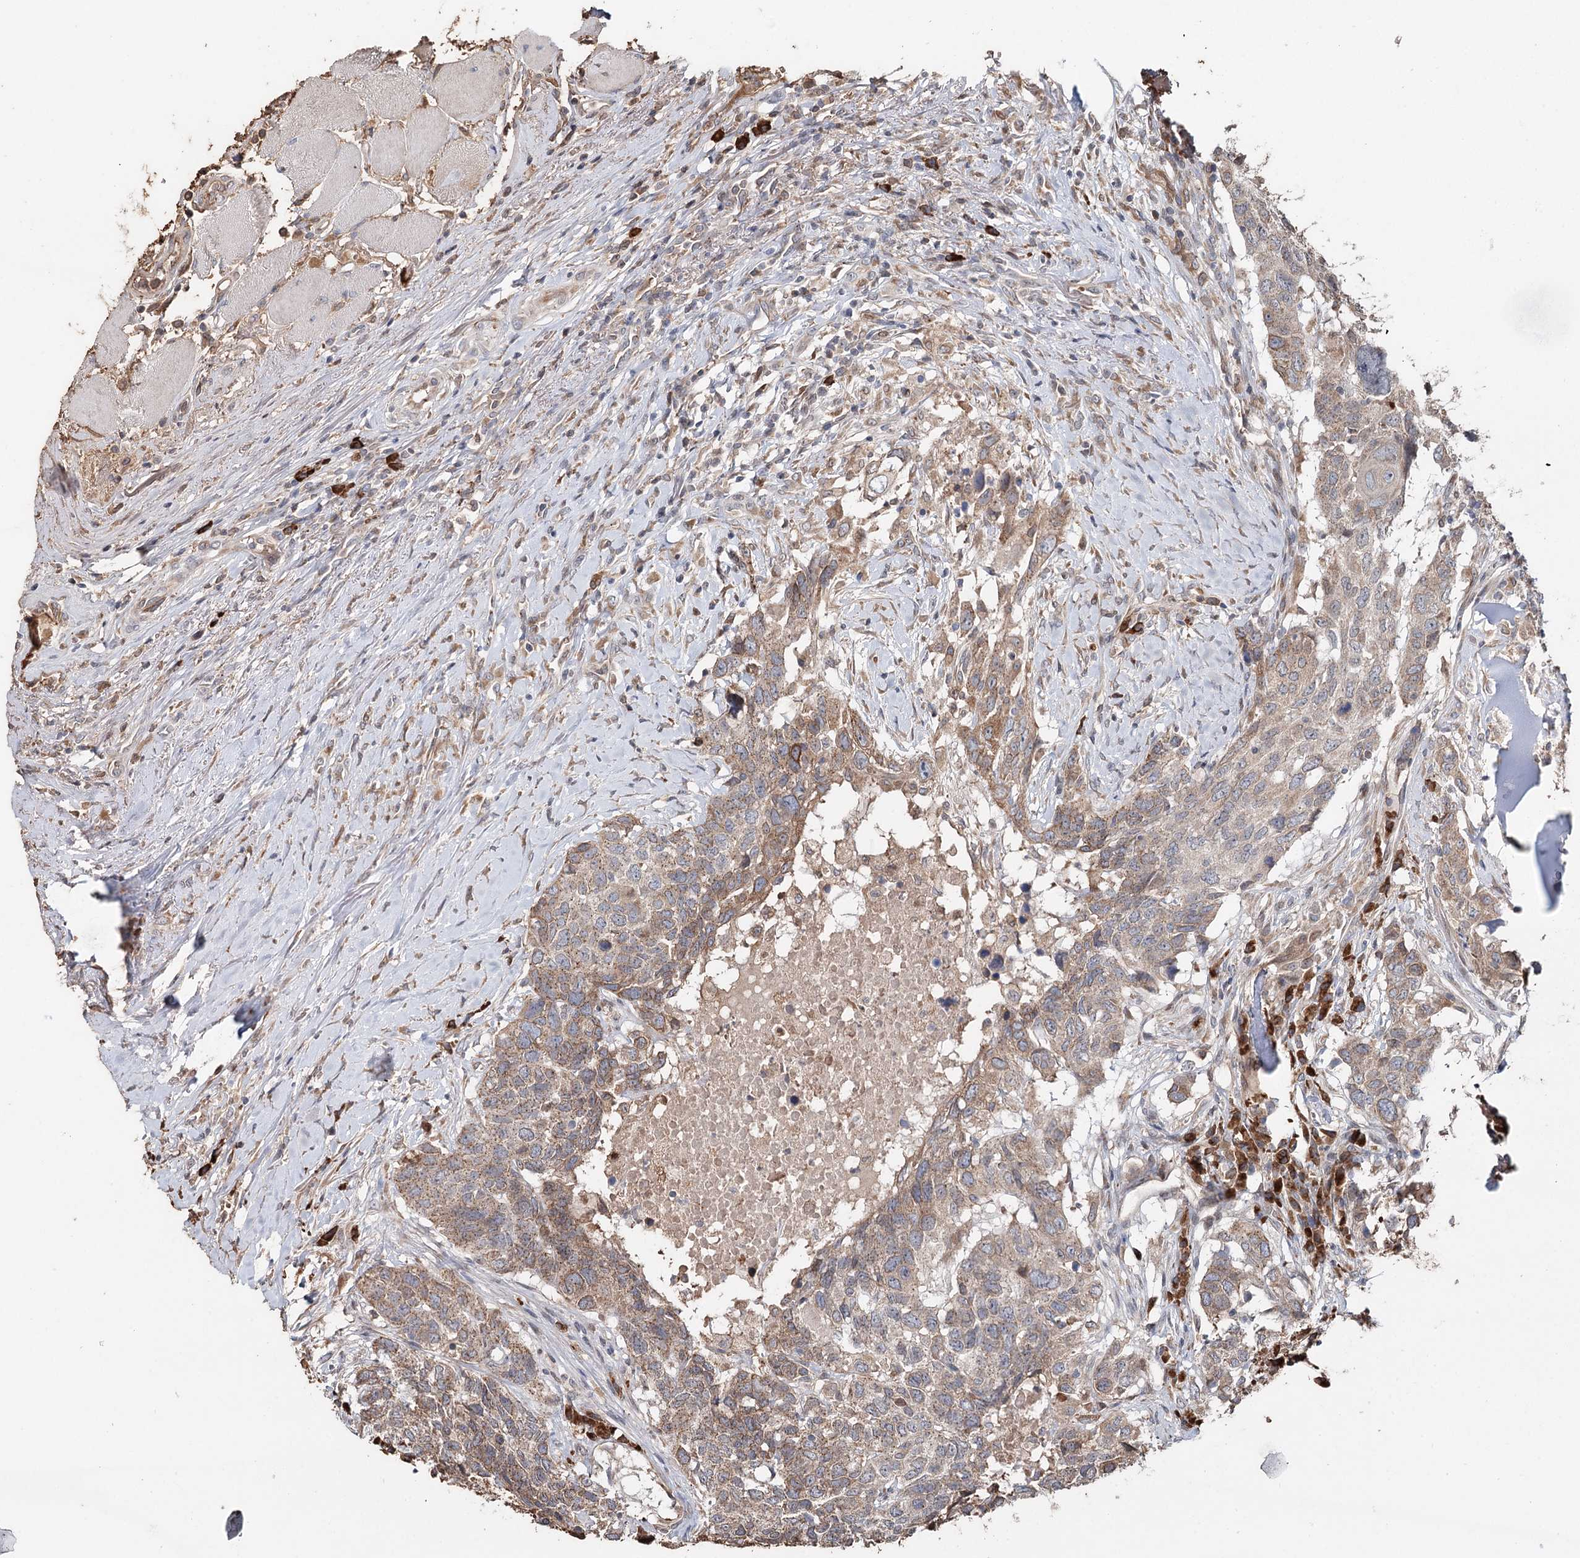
{"staining": {"intensity": "moderate", "quantity": ">75%", "location": "cytoplasmic/membranous"}, "tissue": "head and neck cancer", "cell_type": "Tumor cells", "image_type": "cancer", "snomed": [{"axis": "morphology", "description": "Squamous cell carcinoma, NOS"}, {"axis": "topography", "description": "Head-Neck"}], "caption": "DAB (3,3'-diaminobenzidine) immunohistochemical staining of human head and neck cancer (squamous cell carcinoma) shows moderate cytoplasmic/membranous protein staining in about >75% of tumor cells. The protein is stained brown, and the nuclei are stained in blue (DAB IHC with brightfield microscopy, high magnification).", "gene": "SYVN1", "patient": {"sex": "male", "age": 66}}